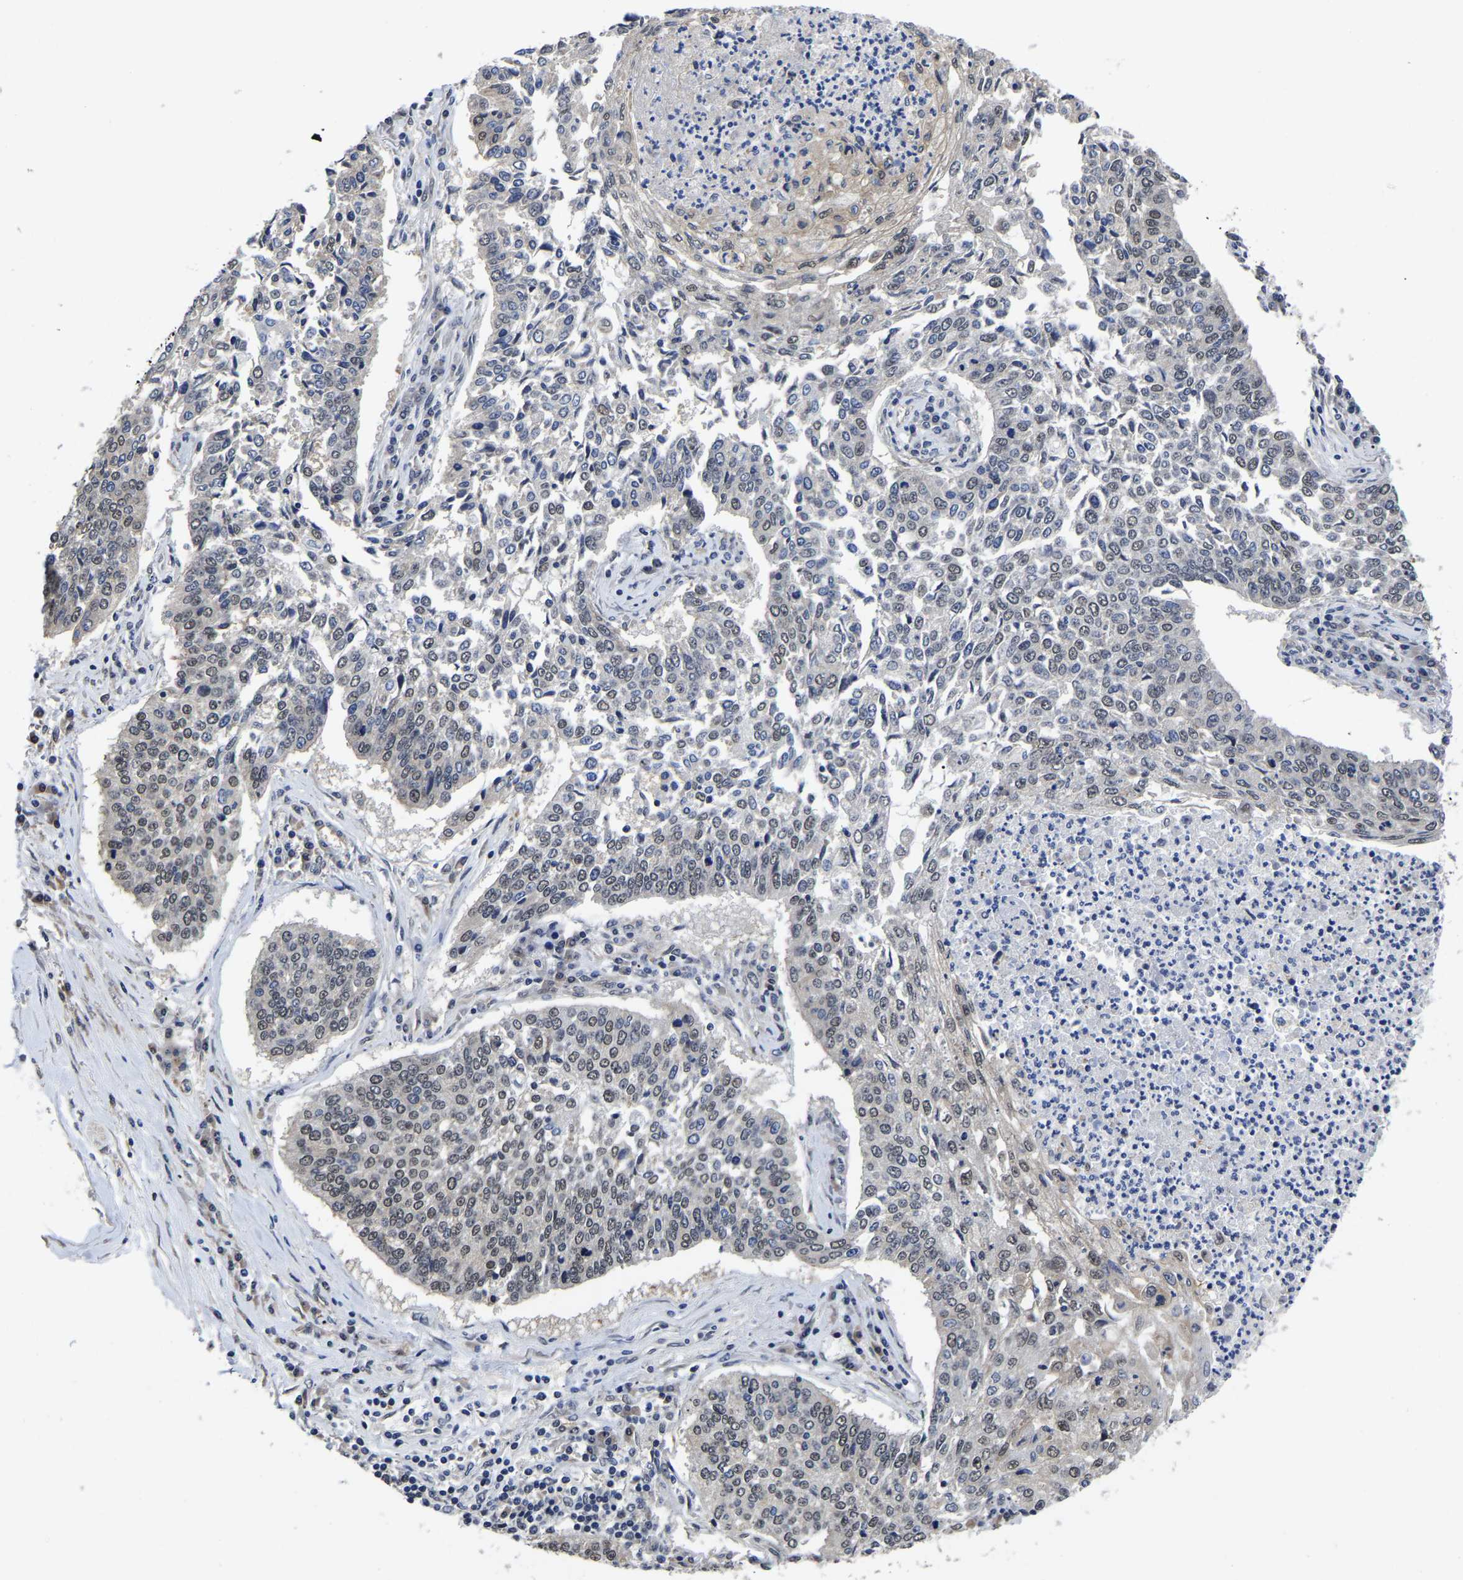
{"staining": {"intensity": "weak", "quantity": ">75%", "location": "nuclear"}, "tissue": "lung cancer", "cell_type": "Tumor cells", "image_type": "cancer", "snomed": [{"axis": "morphology", "description": "Normal tissue, NOS"}, {"axis": "morphology", "description": "Squamous cell carcinoma, NOS"}, {"axis": "topography", "description": "Cartilage tissue"}, {"axis": "topography", "description": "Bronchus"}, {"axis": "topography", "description": "Lung"}], "caption": "Immunohistochemical staining of lung squamous cell carcinoma exhibits low levels of weak nuclear protein expression in about >75% of tumor cells.", "gene": "MCOLN2", "patient": {"sex": "female", "age": 49}}